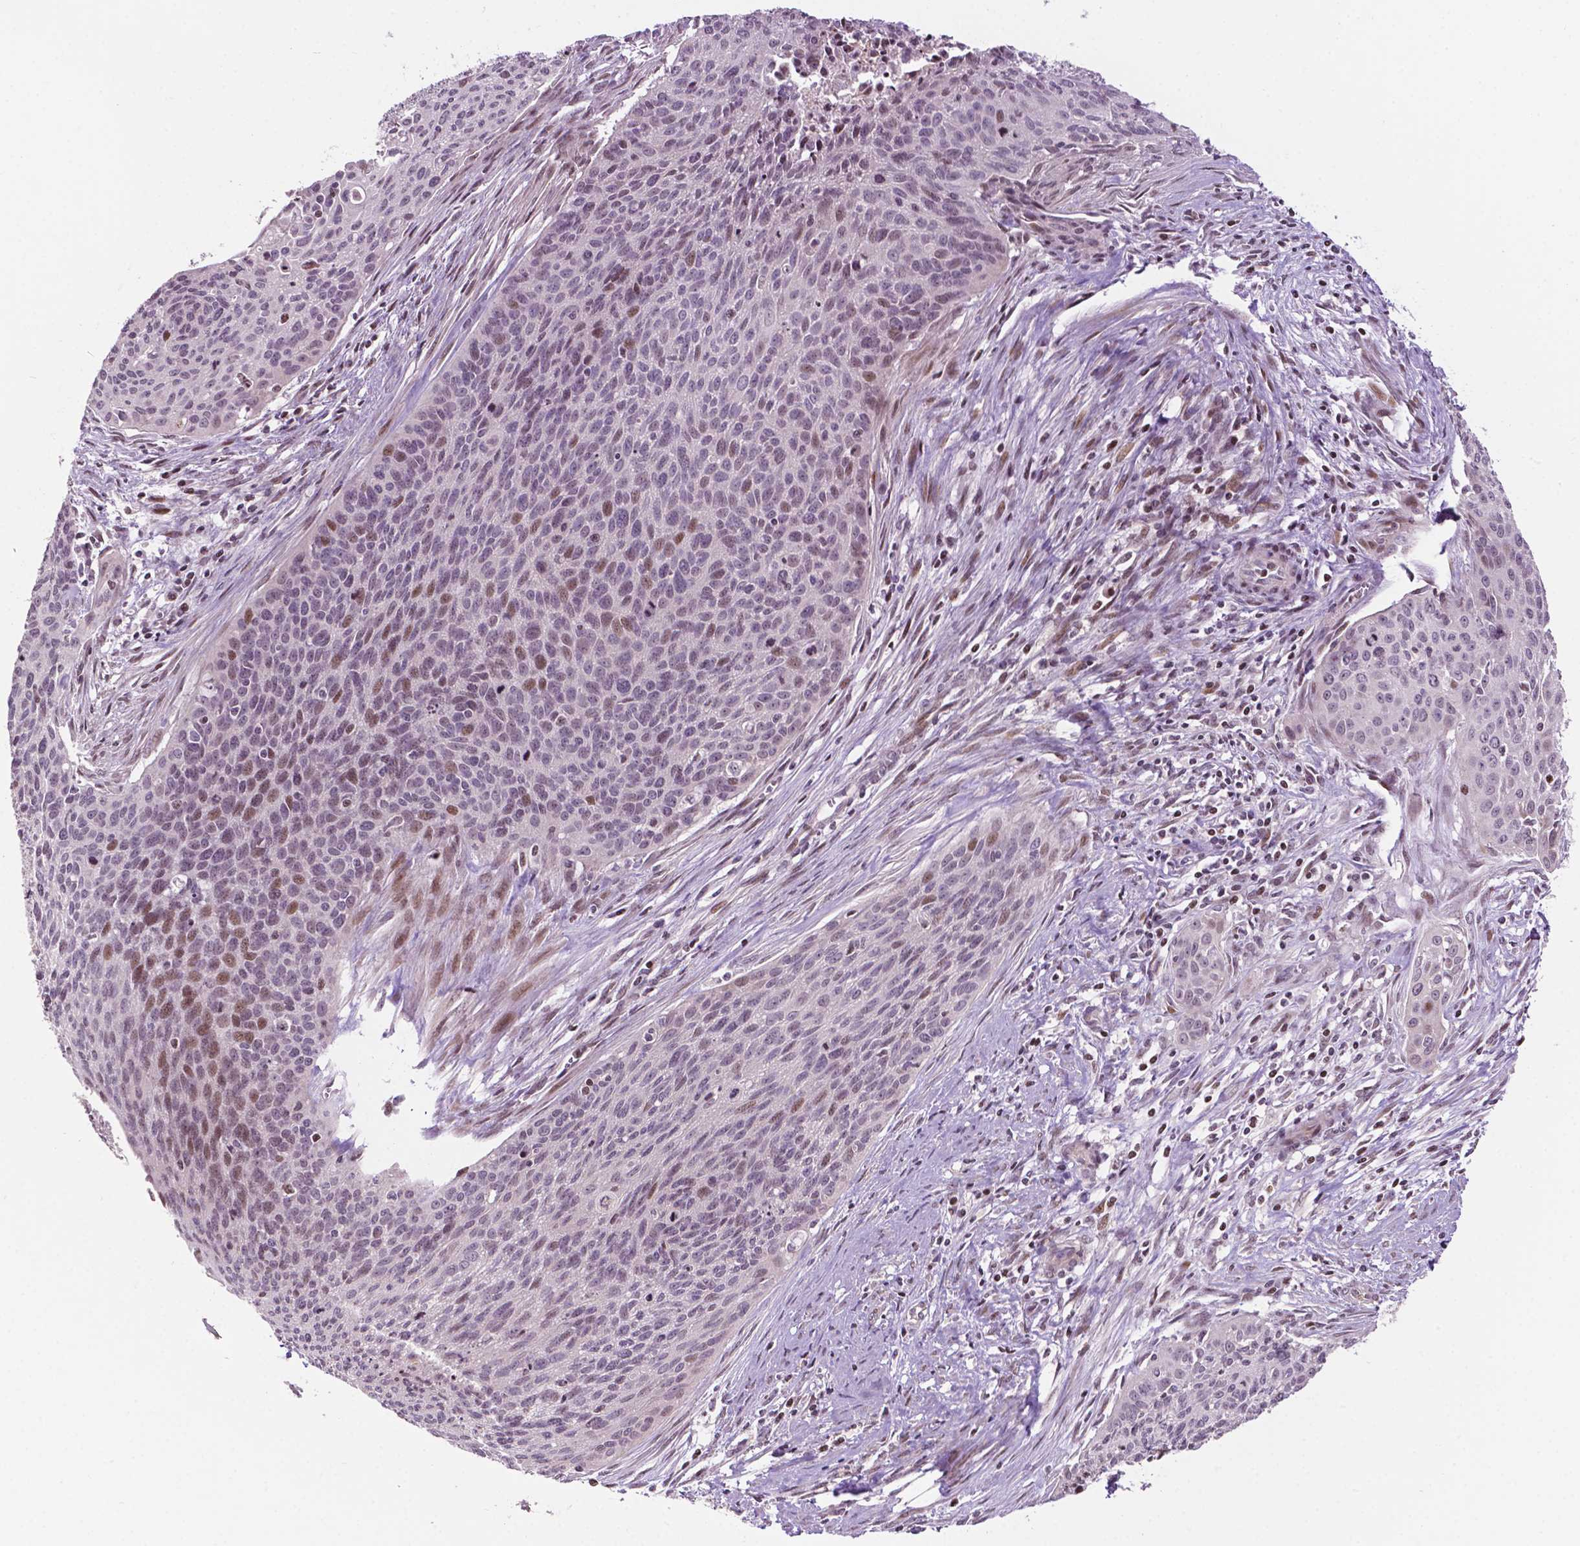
{"staining": {"intensity": "weak", "quantity": "<25%", "location": "nuclear"}, "tissue": "cervical cancer", "cell_type": "Tumor cells", "image_type": "cancer", "snomed": [{"axis": "morphology", "description": "Squamous cell carcinoma, NOS"}, {"axis": "topography", "description": "Cervix"}], "caption": "Cervical squamous cell carcinoma was stained to show a protein in brown. There is no significant positivity in tumor cells. (DAB (3,3'-diaminobenzidine) immunohistochemistry with hematoxylin counter stain).", "gene": "PTPN18", "patient": {"sex": "female", "age": 55}}